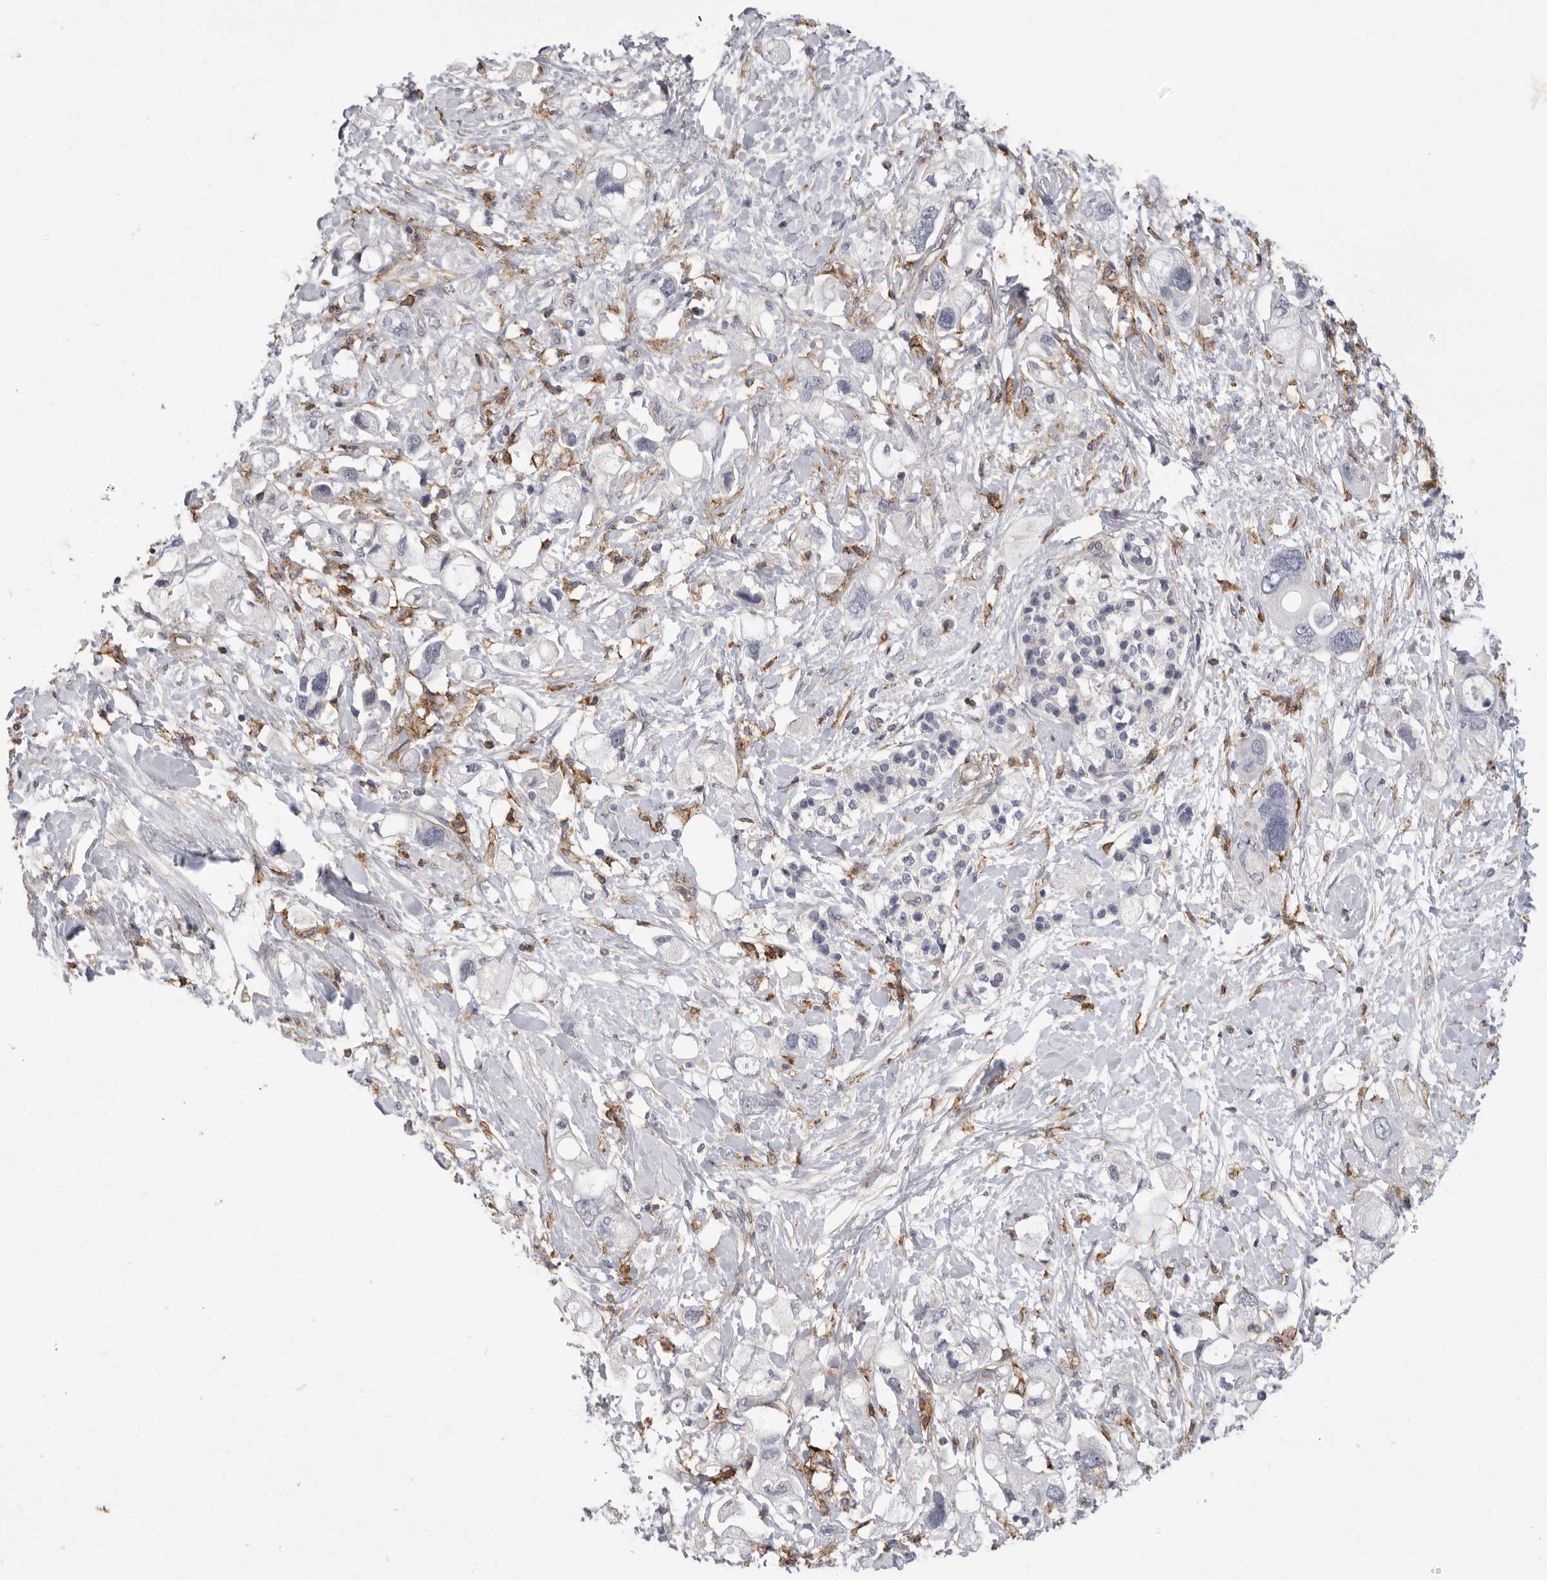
{"staining": {"intensity": "negative", "quantity": "none", "location": "none"}, "tissue": "pancreatic cancer", "cell_type": "Tumor cells", "image_type": "cancer", "snomed": [{"axis": "morphology", "description": "Adenocarcinoma, NOS"}, {"axis": "topography", "description": "Pancreas"}], "caption": "Immunohistochemical staining of human adenocarcinoma (pancreatic) exhibits no significant staining in tumor cells.", "gene": "SIGLEC10", "patient": {"sex": "female", "age": 56}}